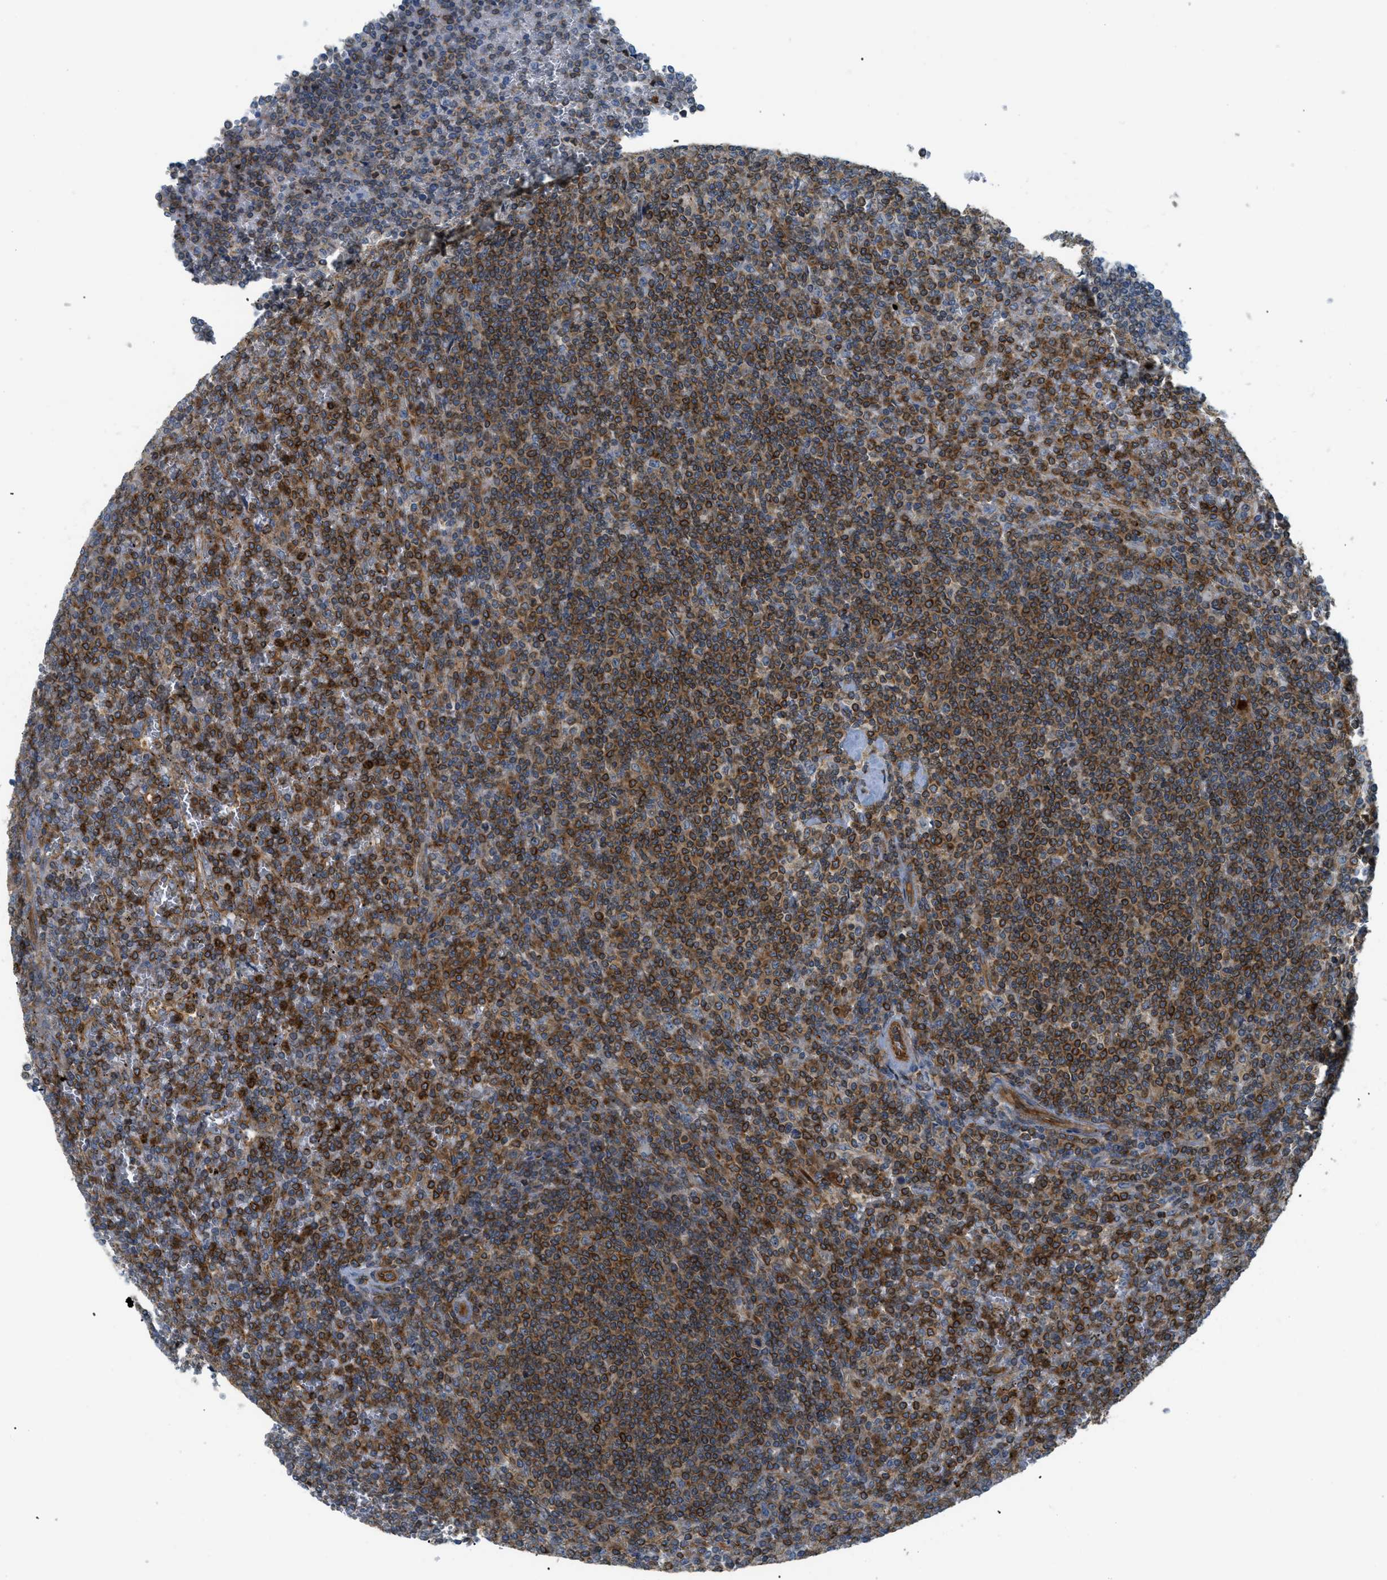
{"staining": {"intensity": "strong", "quantity": ">75%", "location": "cytoplasmic/membranous"}, "tissue": "lymphoma", "cell_type": "Tumor cells", "image_type": "cancer", "snomed": [{"axis": "morphology", "description": "Malignant lymphoma, non-Hodgkin's type, Low grade"}, {"axis": "topography", "description": "Spleen"}], "caption": "An IHC histopathology image of tumor tissue is shown. Protein staining in brown labels strong cytoplasmic/membranous positivity in lymphoma within tumor cells.", "gene": "ATP2A3", "patient": {"sex": "female", "age": 19}}